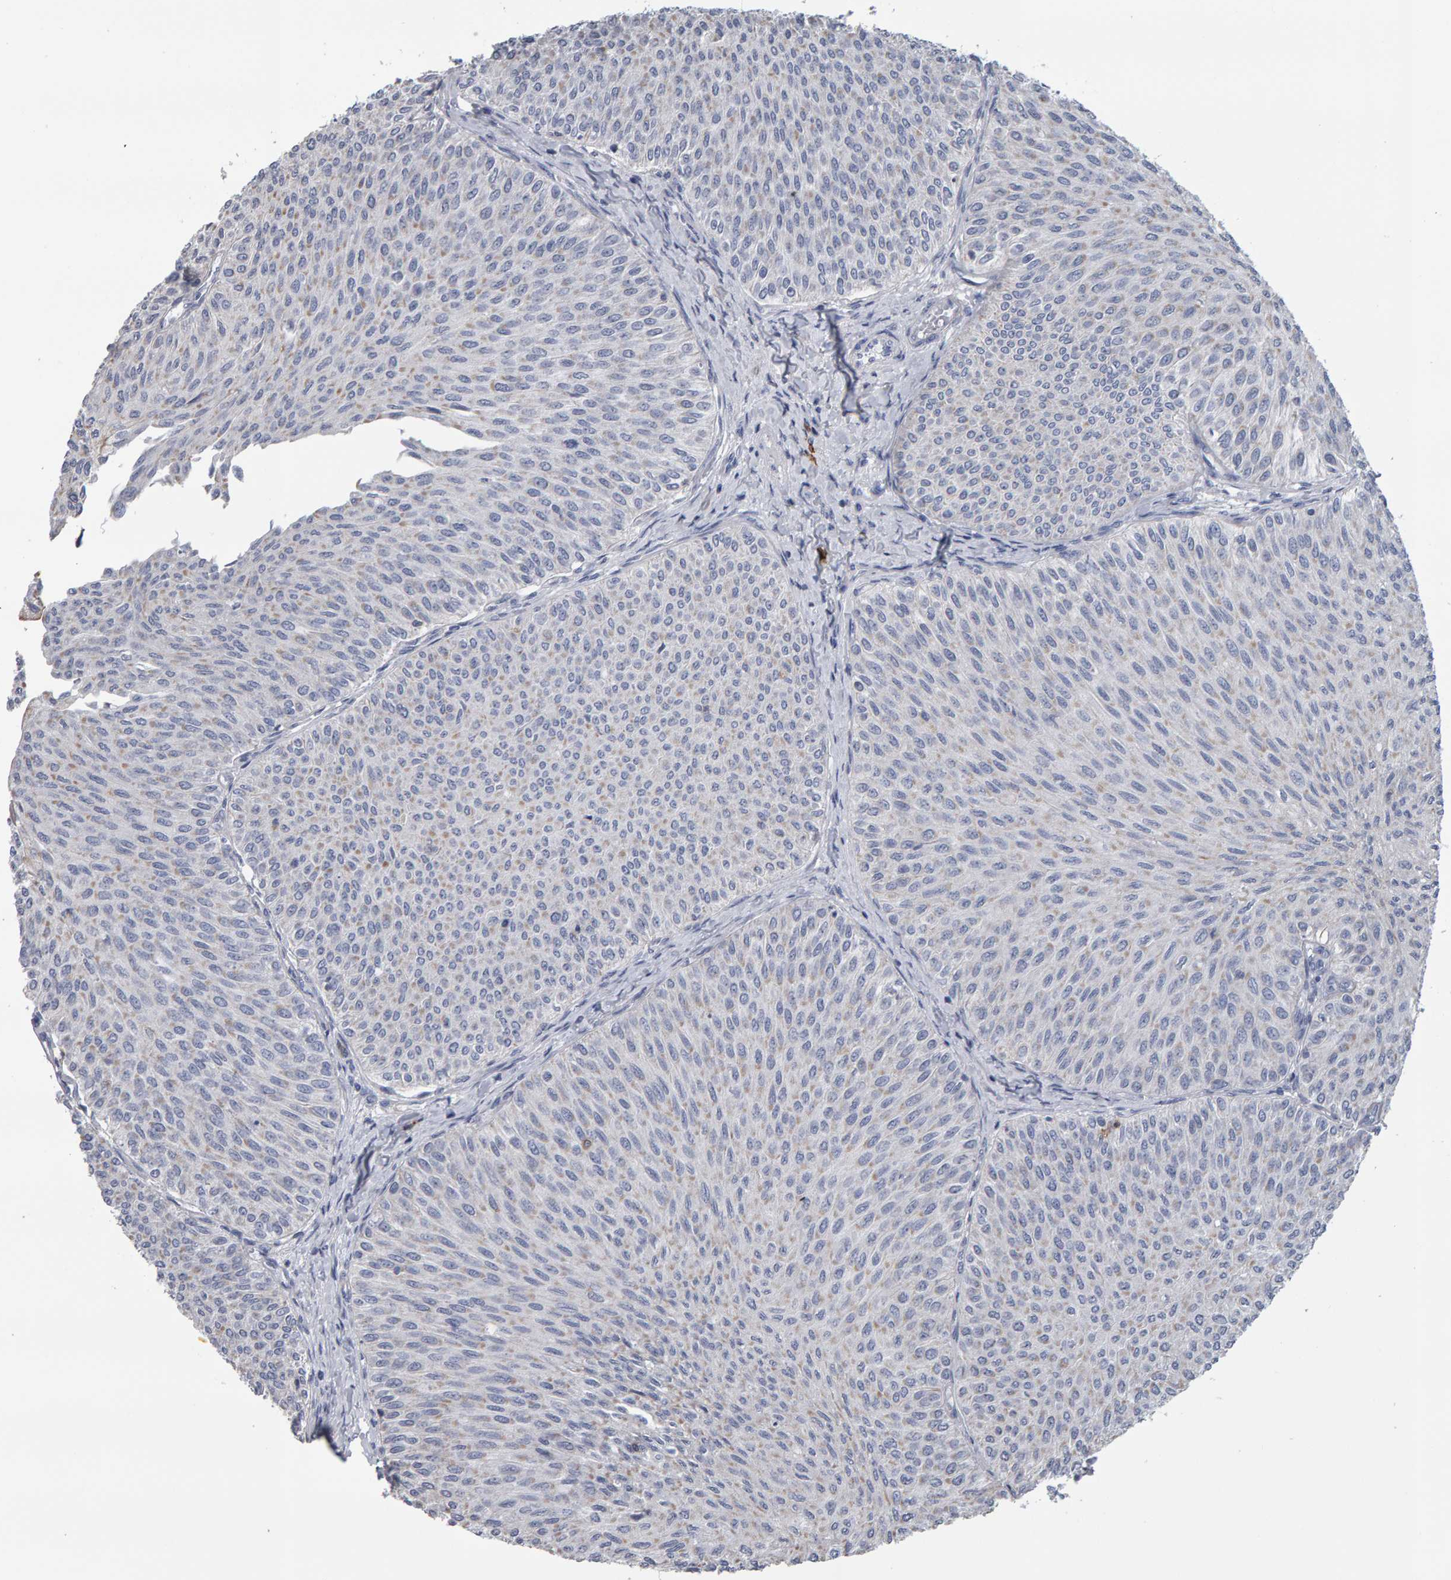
{"staining": {"intensity": "negative", "quantity": "none", "location": "none"}, "tissue": "urothelial cancer", "cell_type": "Tumor cells", "image_type": "cancer", "snomed": [{"axis": "morphology", "description": "Urothelial carcinoma, Low grade"}, {"axis": "topography", "description": "Urinary bladder"}], "caption": "This is an immunohistochemistry (IHC) image of human urothelial cancer. There is no expression in tumor cells.", "gene": "CD38", "patient": {"sex": "male", "age": 78}}